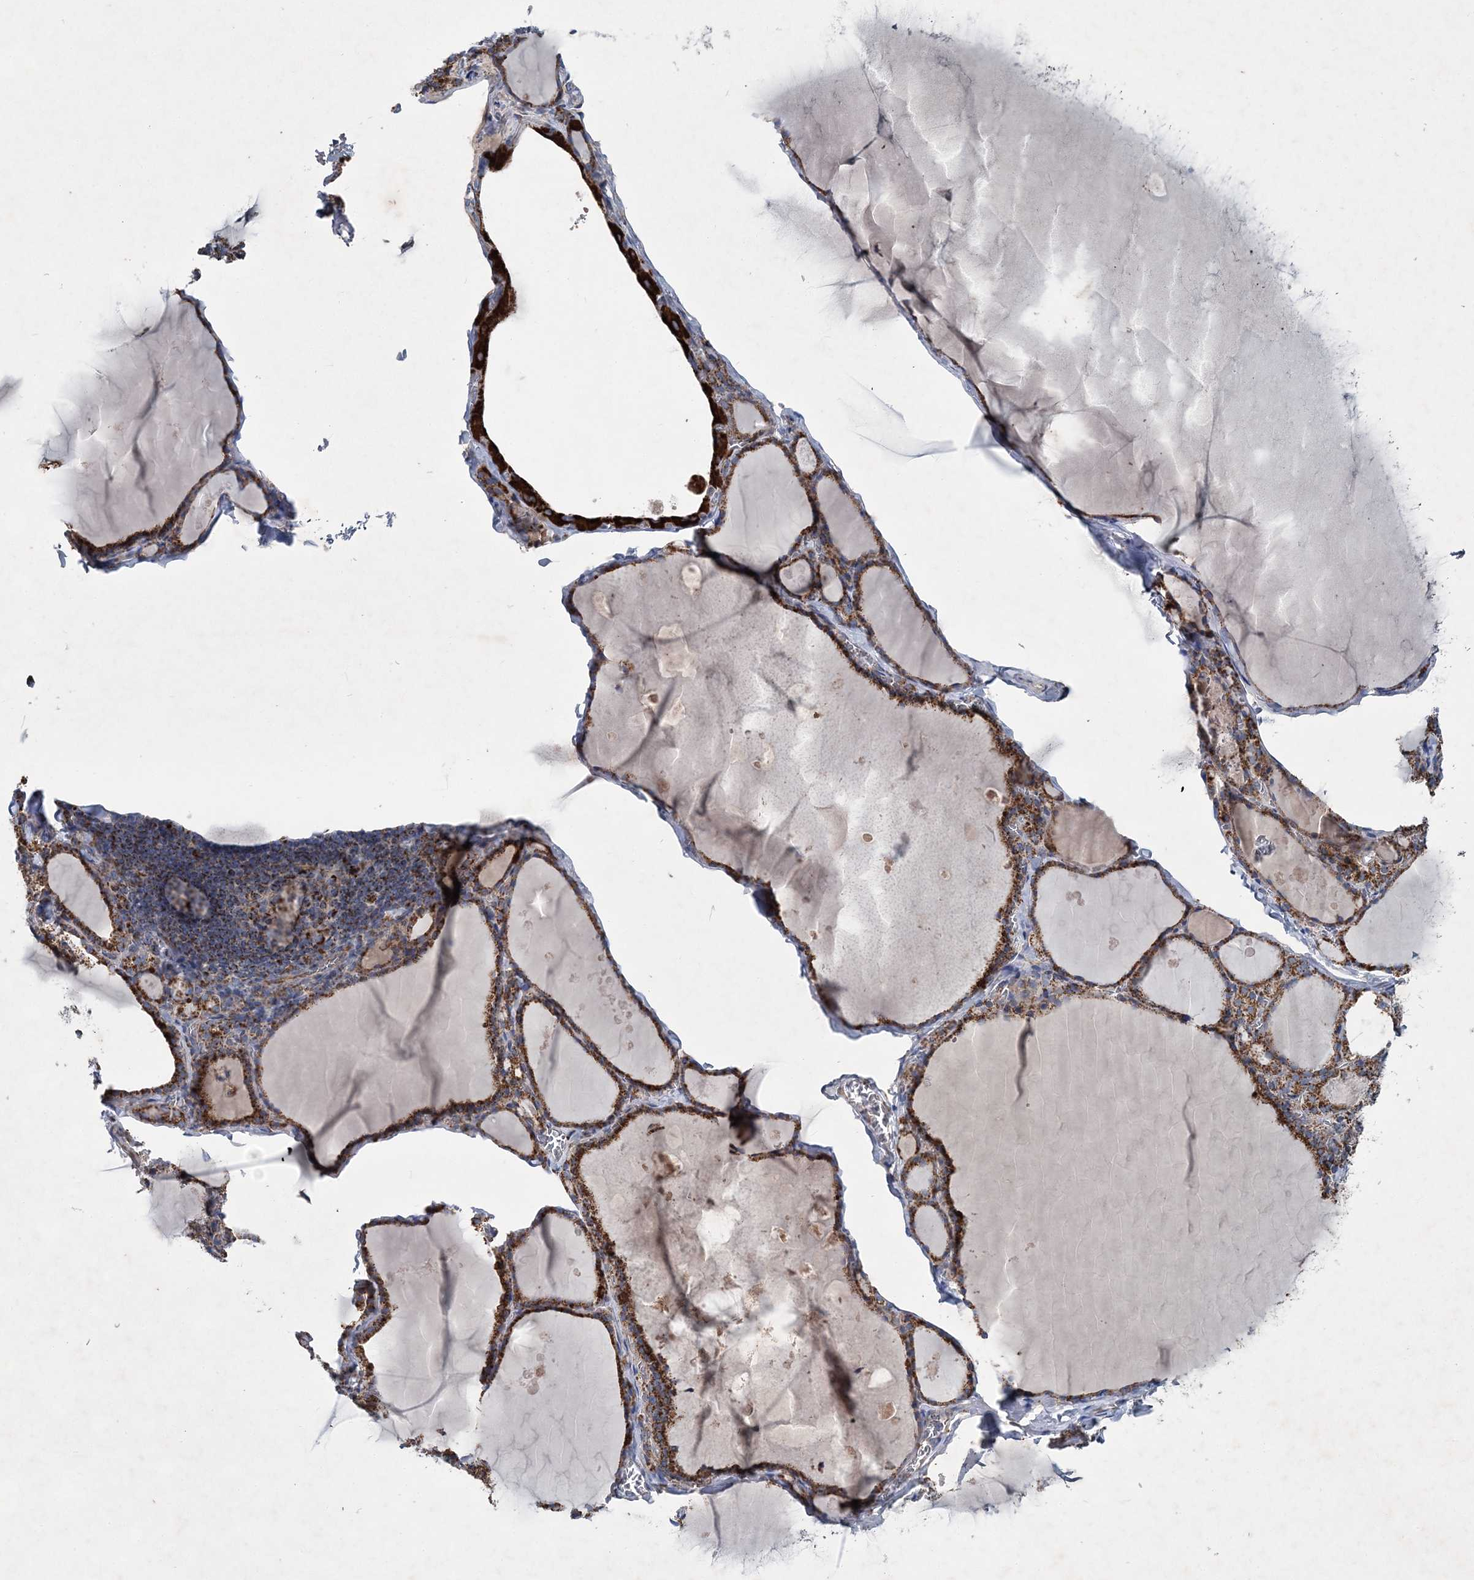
{"staining": {"intensity": "strong", "quantity": ">75%", "location": "cytoplasmic/membranous"}, "tissue": "thyroid gland", "cell_type": "Glandular cells", "image_type": "normal", "snomed": [{"axis": "morphology", "description": "Normal tissue, NOS"}, {"axis": "topography", "description": "Thyroid gland"}], "caption": "Glandular cells reveal high levels of strong cytoplasmic/membranous expression in about >75% of cells in benign thyroid gland.", "gene": "SPAG16", "patient": {"sex": "male", "age": 56}}